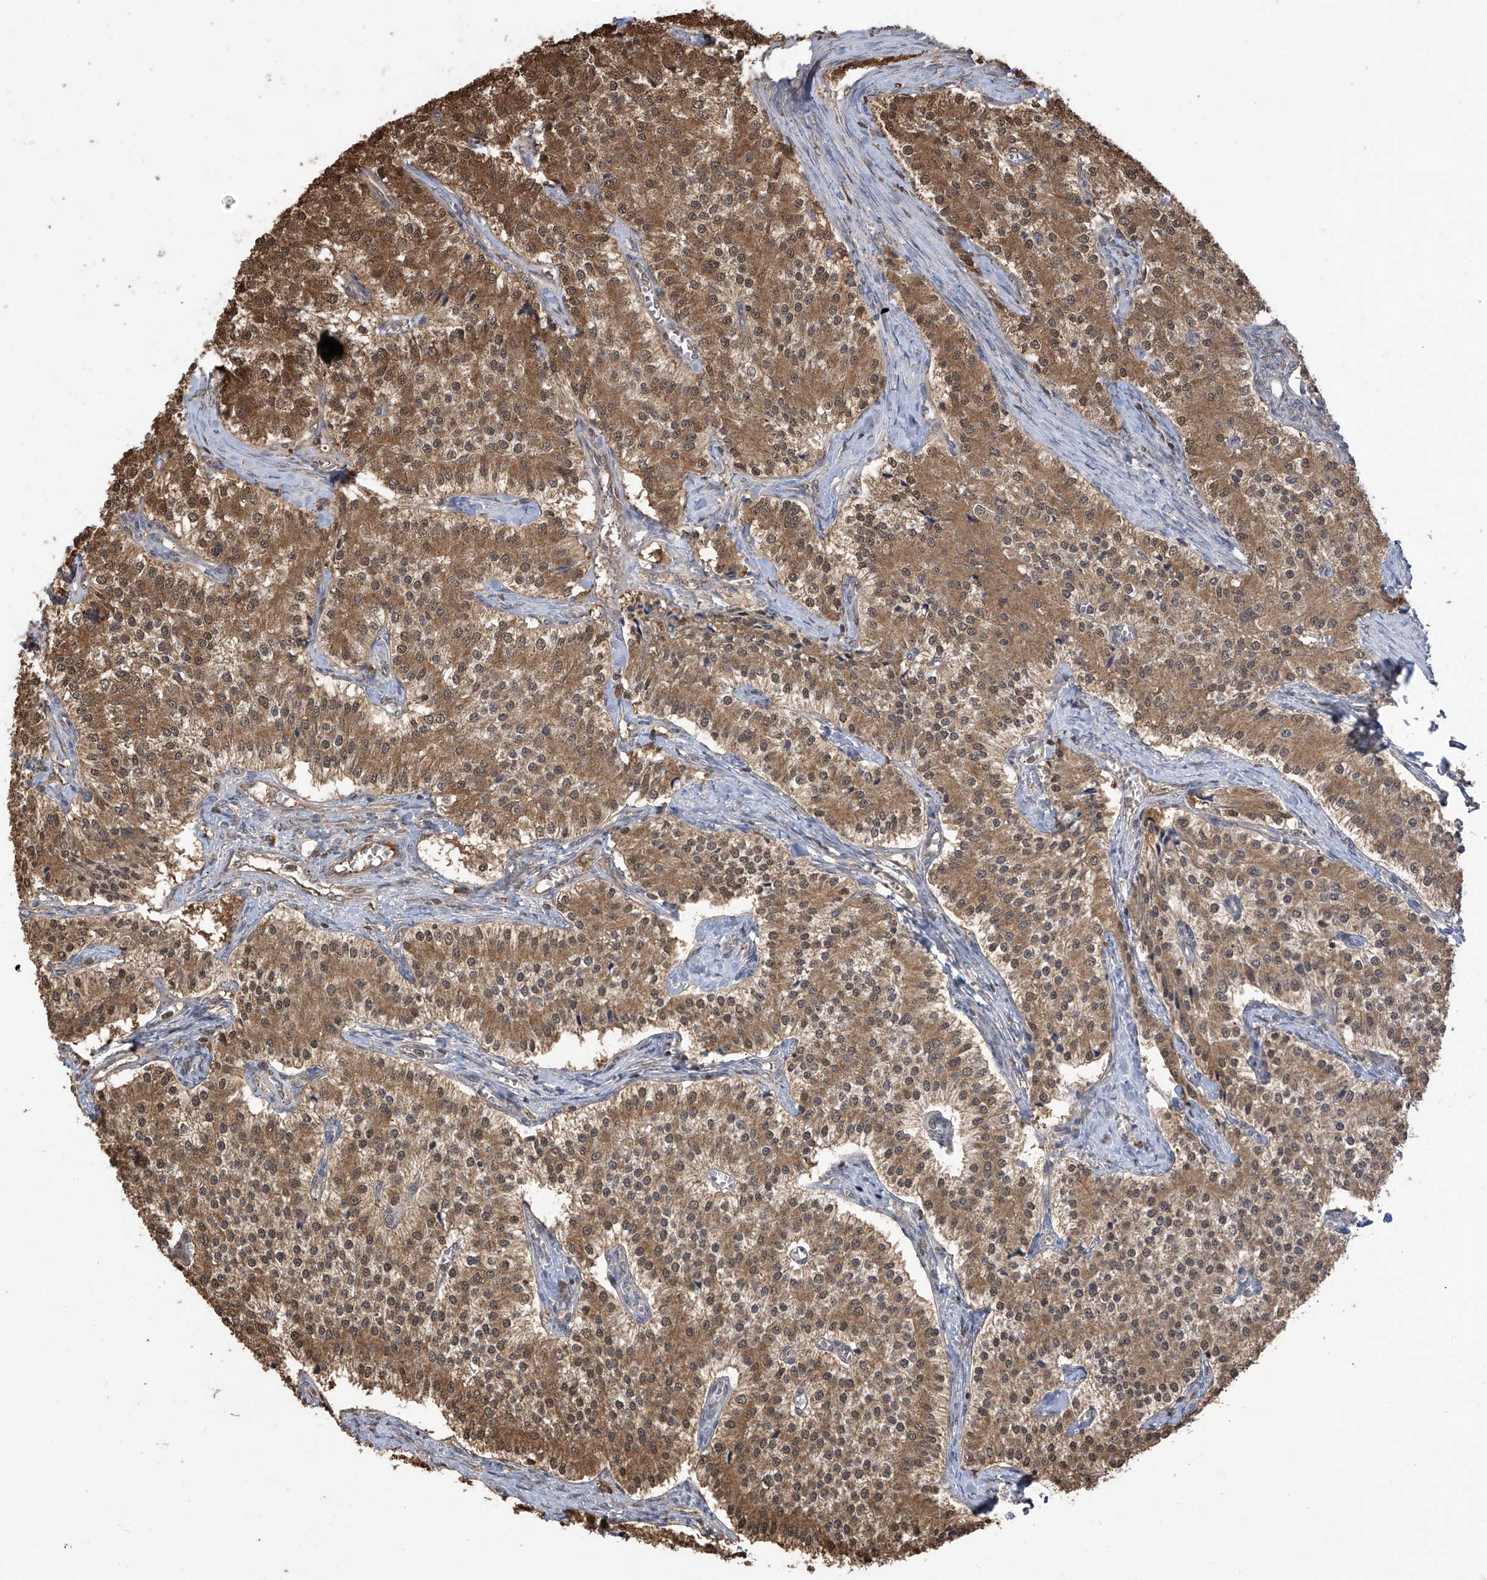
{"staining": {"intensity": "moderate", "quantity": ">75%", "location": "cytoplasmic/membranous"}, "tissue": "carcinoid", "cell_type": "Tumor cells", "image_type": "cancer", "snomed": [{"axis": "morphology", "description": "Carcinoid, malignant, NOS"}, {"axis": "topography", "description": "Colon"}], "caption": "Moderate cytoplasmic/membranous protein staining is seen in approximately >75% of tumor cells in carcinoid. (Stains: DAB in brown, nuclei in blue, Microscopy: brightfield microscopy at high magnification).", "gene": "PNPT1", "patient": {"sex": "female", "age": 52}}